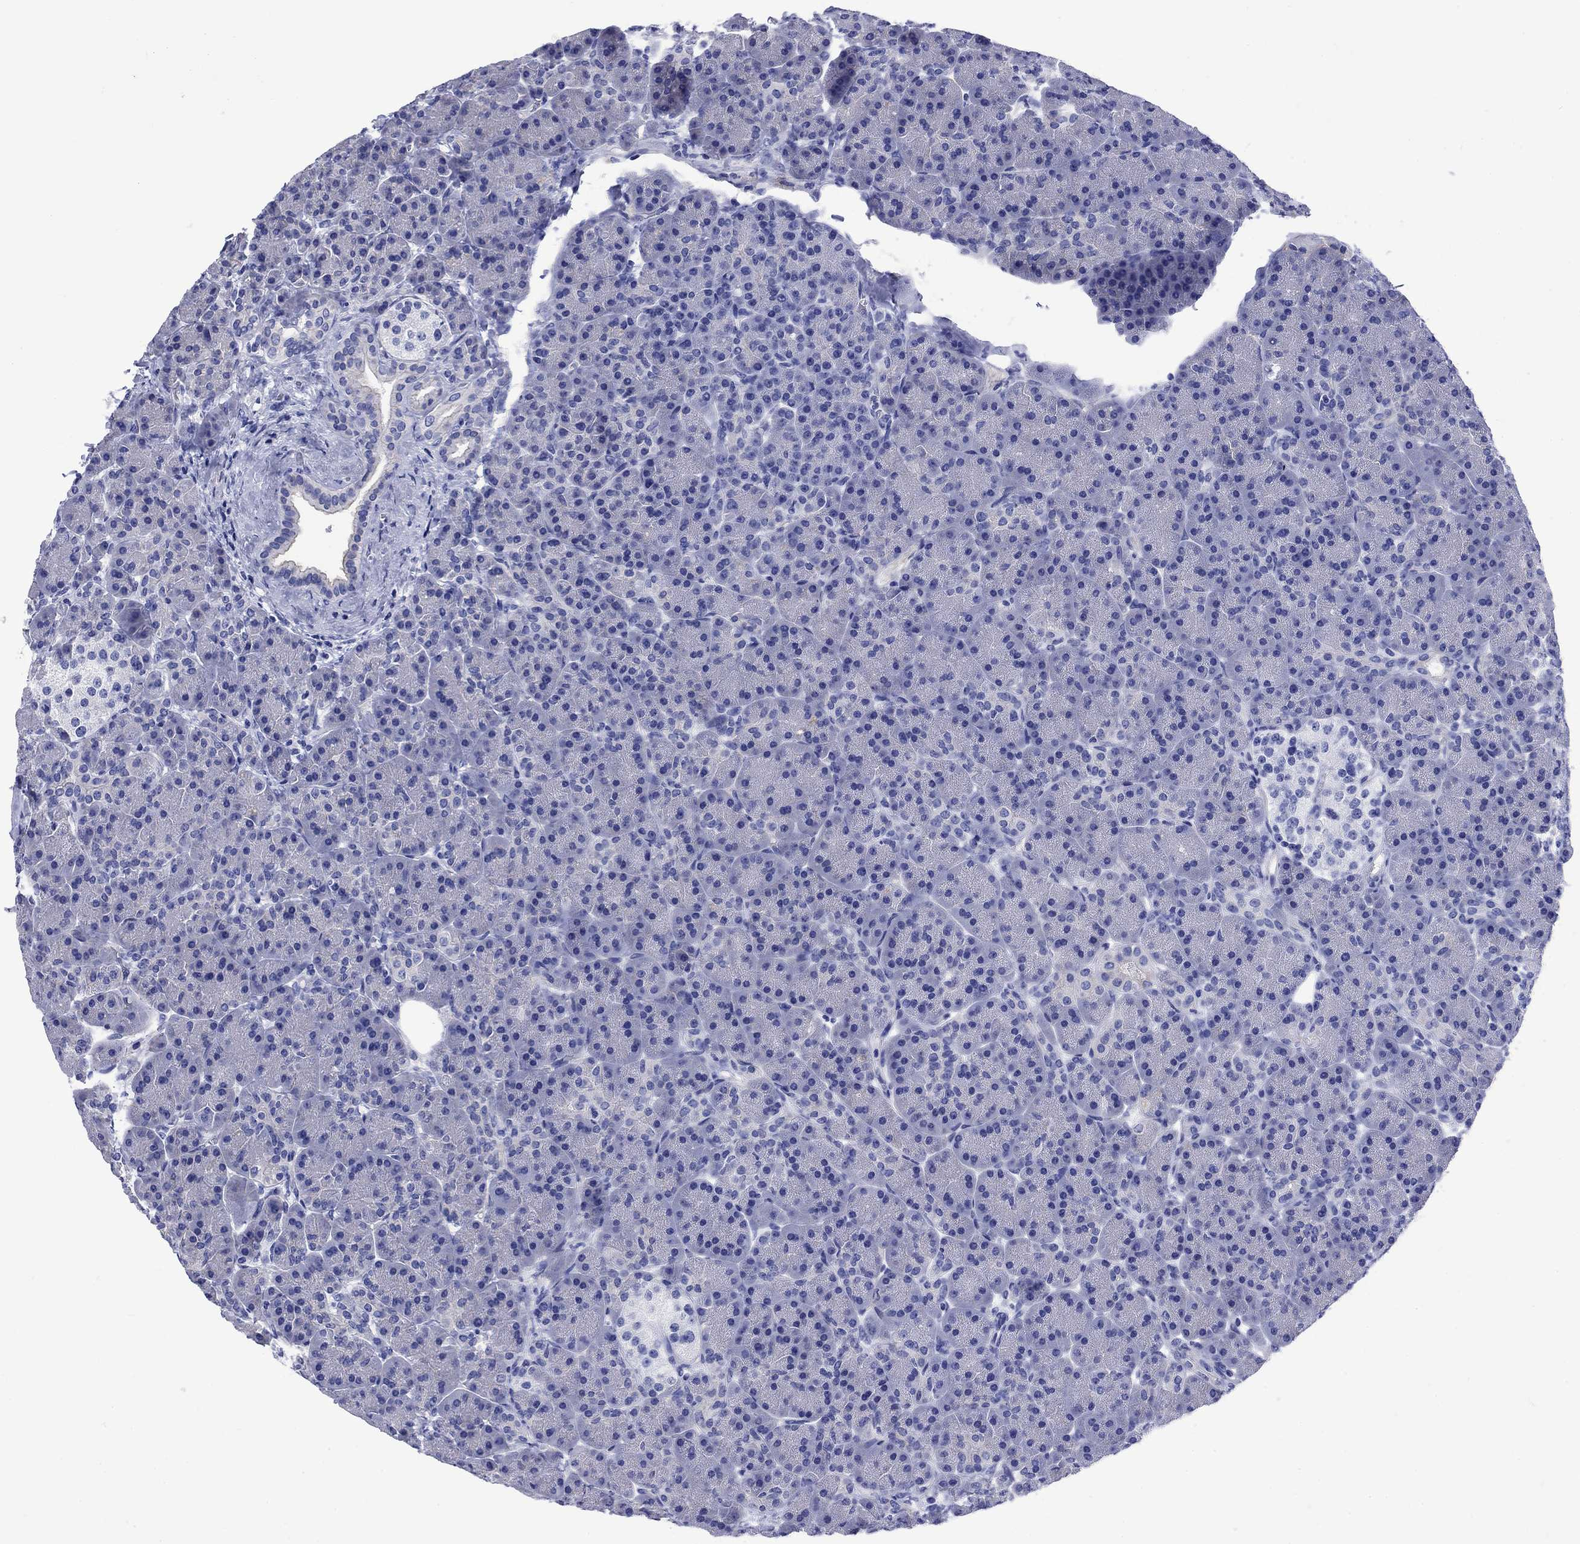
{"staining": {"intensity": "negative", "quantity": "none", "location": "none"}, "tissue": "pancreas", "cell_type": "Exocrine glandular cells", "image_type": "normal", "snomed": [{"axis": "morphology", "description": "Normal tissue, NOS"}, {"axis": "topography", "description": "Pancreas"}], "caption": "IHC image of normal pancreas: pancreas stained with DAB (3,3'-diaminobenzidine) shows no significant protein positivity in exocrine glandular cells.", "gene": "SLC1A2", "patient": {"sex": "female", "age": 63}}